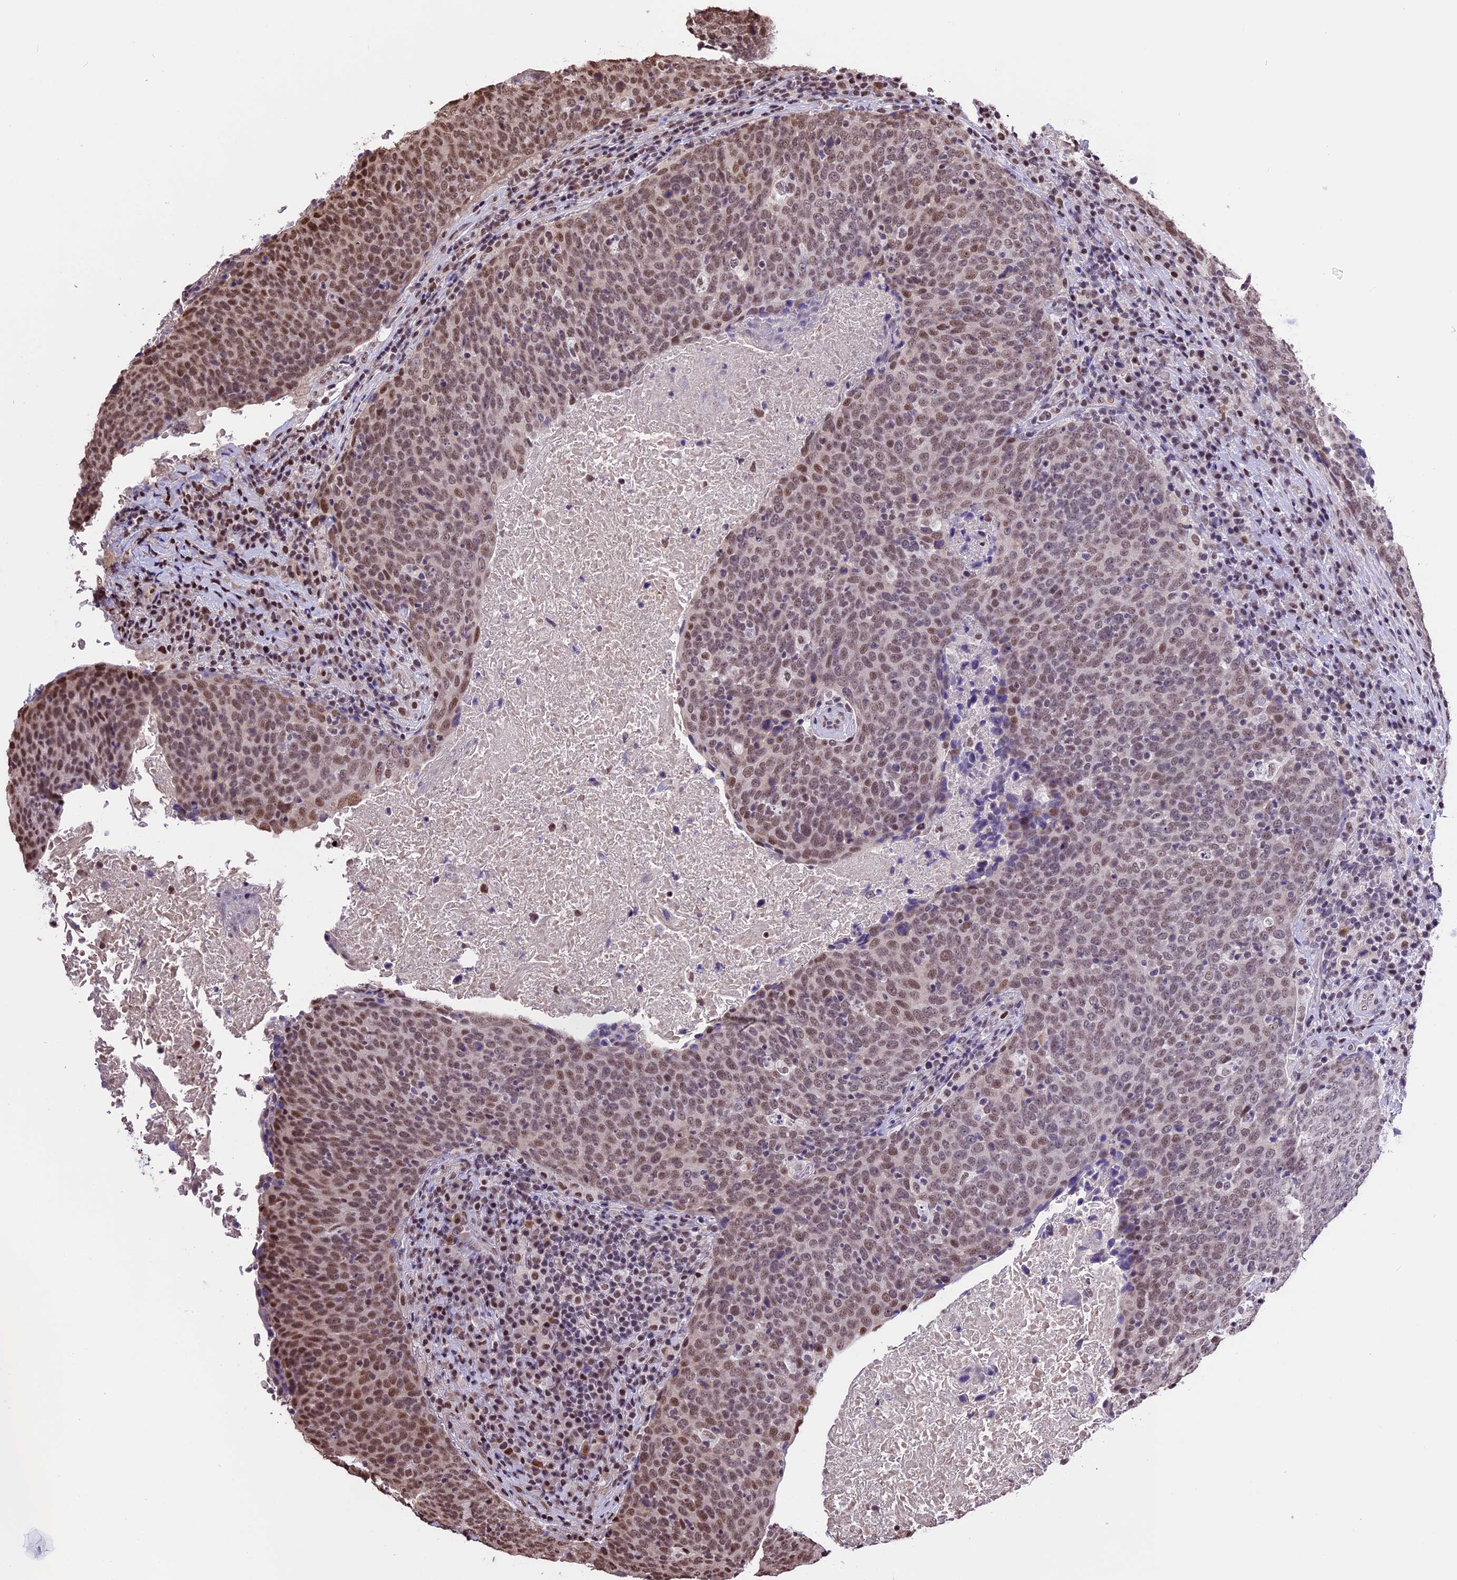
{"staining": {"intensity": "moderate", "quantity": ">75%", "location": "nuclear"}, "tissue": "head and neck cancer", "cell_type": "Tumor cells", "image_type": "cancer", "snomed": [{"axis": "morphology", "description": "Squamous cell carcinoma, NOS"}, {"axis": "morphology", "description": "Squamous cell carcinoma, metastatic, NOS"}, {"axis": "topography", "description": "Lymph node"}, {"axis": "topography", "description": "Head-Neck"}], "caption": "About >75% of tumor cells in human head and neck cancer (squamous cell carcinoma) display moderate nuclear protein expression as visualized by brown immunohistochemical staining.", "gene": "POLR3E", "patient": {"sex": "male", "age": 62}}